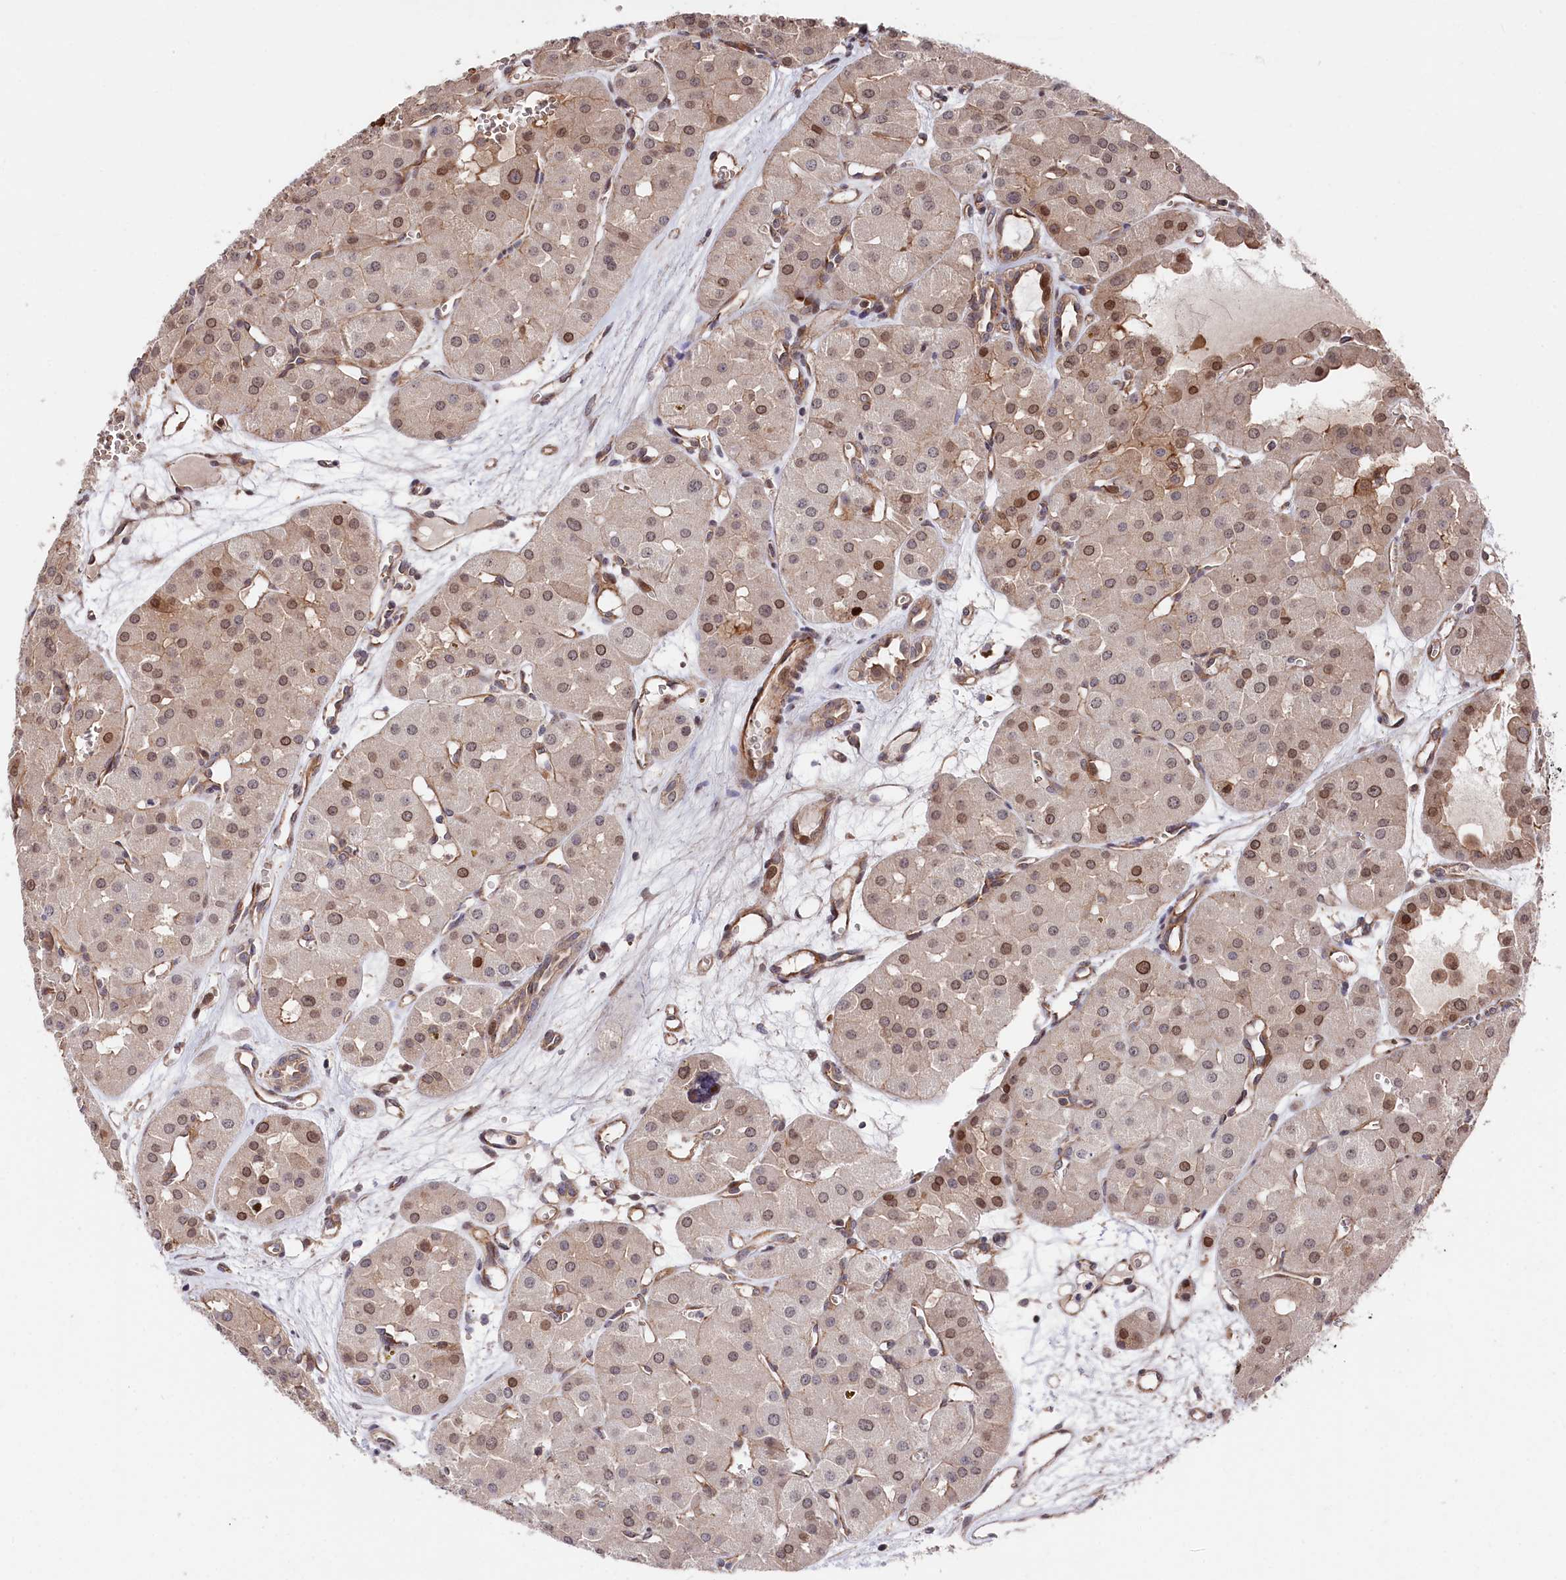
{"staining": {"intensity": "moderate", "quantity": "25%-75%", "location": "cytoplasmic/membranous,nuclear"}, "tissue": "renal cancer", "cell_type": "Tumor cells", "image_type": "cancer", "snomed": [{"axis": "morphology", "description": "Carcinoma, NOS"}, {"axis": "topography", "description": "Kidney"}], "caption": "High-magnification brightfield microscopy of carcinoma (renal) stained with DAB (3,3'-diaminobenzidine) (brown) and counterstained with hematoxylin (blue). tumor cells exhibit moderate cytoplasmic/membranous and nuclear staining is appreciated in about25%-75% of cells.", "gene": "TNKS1BP1", "patient": {"sex": "female", "age": 75}}